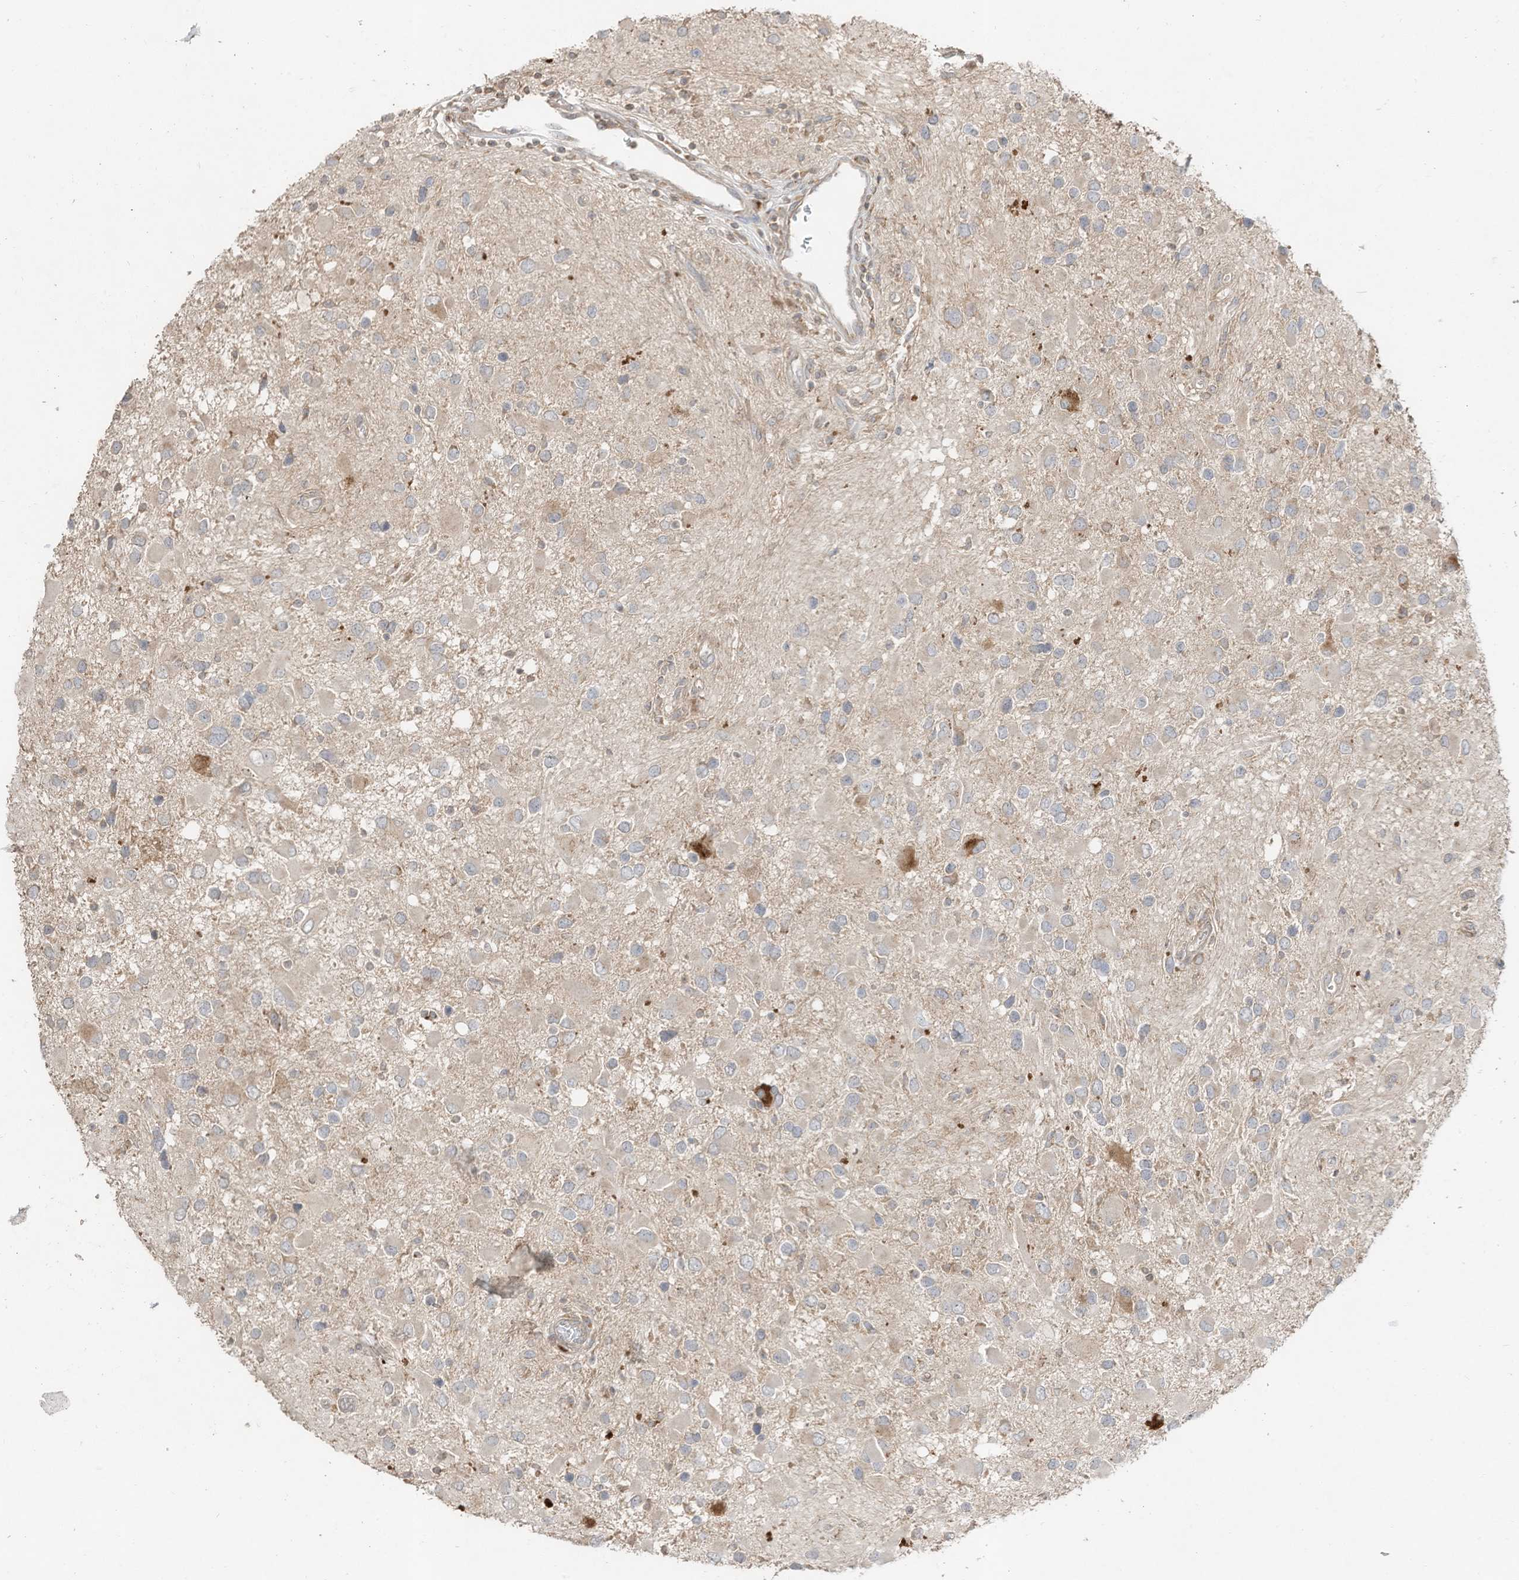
{"staining": {"intensity": "negative", "quantity": "none", "location": "none"}, "tissue": "glioma", "cell_type": "Tumor cells", "image_type": "cancer", "snomed": [{"axis": "morphology", "description": "Glioma, malignant, High grade"}, {"axis": "topography", "description": "Brain"}], "caption": "This is a photomicrograph of immunohistochemistry (IHC) staining of malignant glioma (high-grade), which shows no expression in tumor cells.", "gene": "LDAH", "patient": {"sex": "male", "age": 53}}